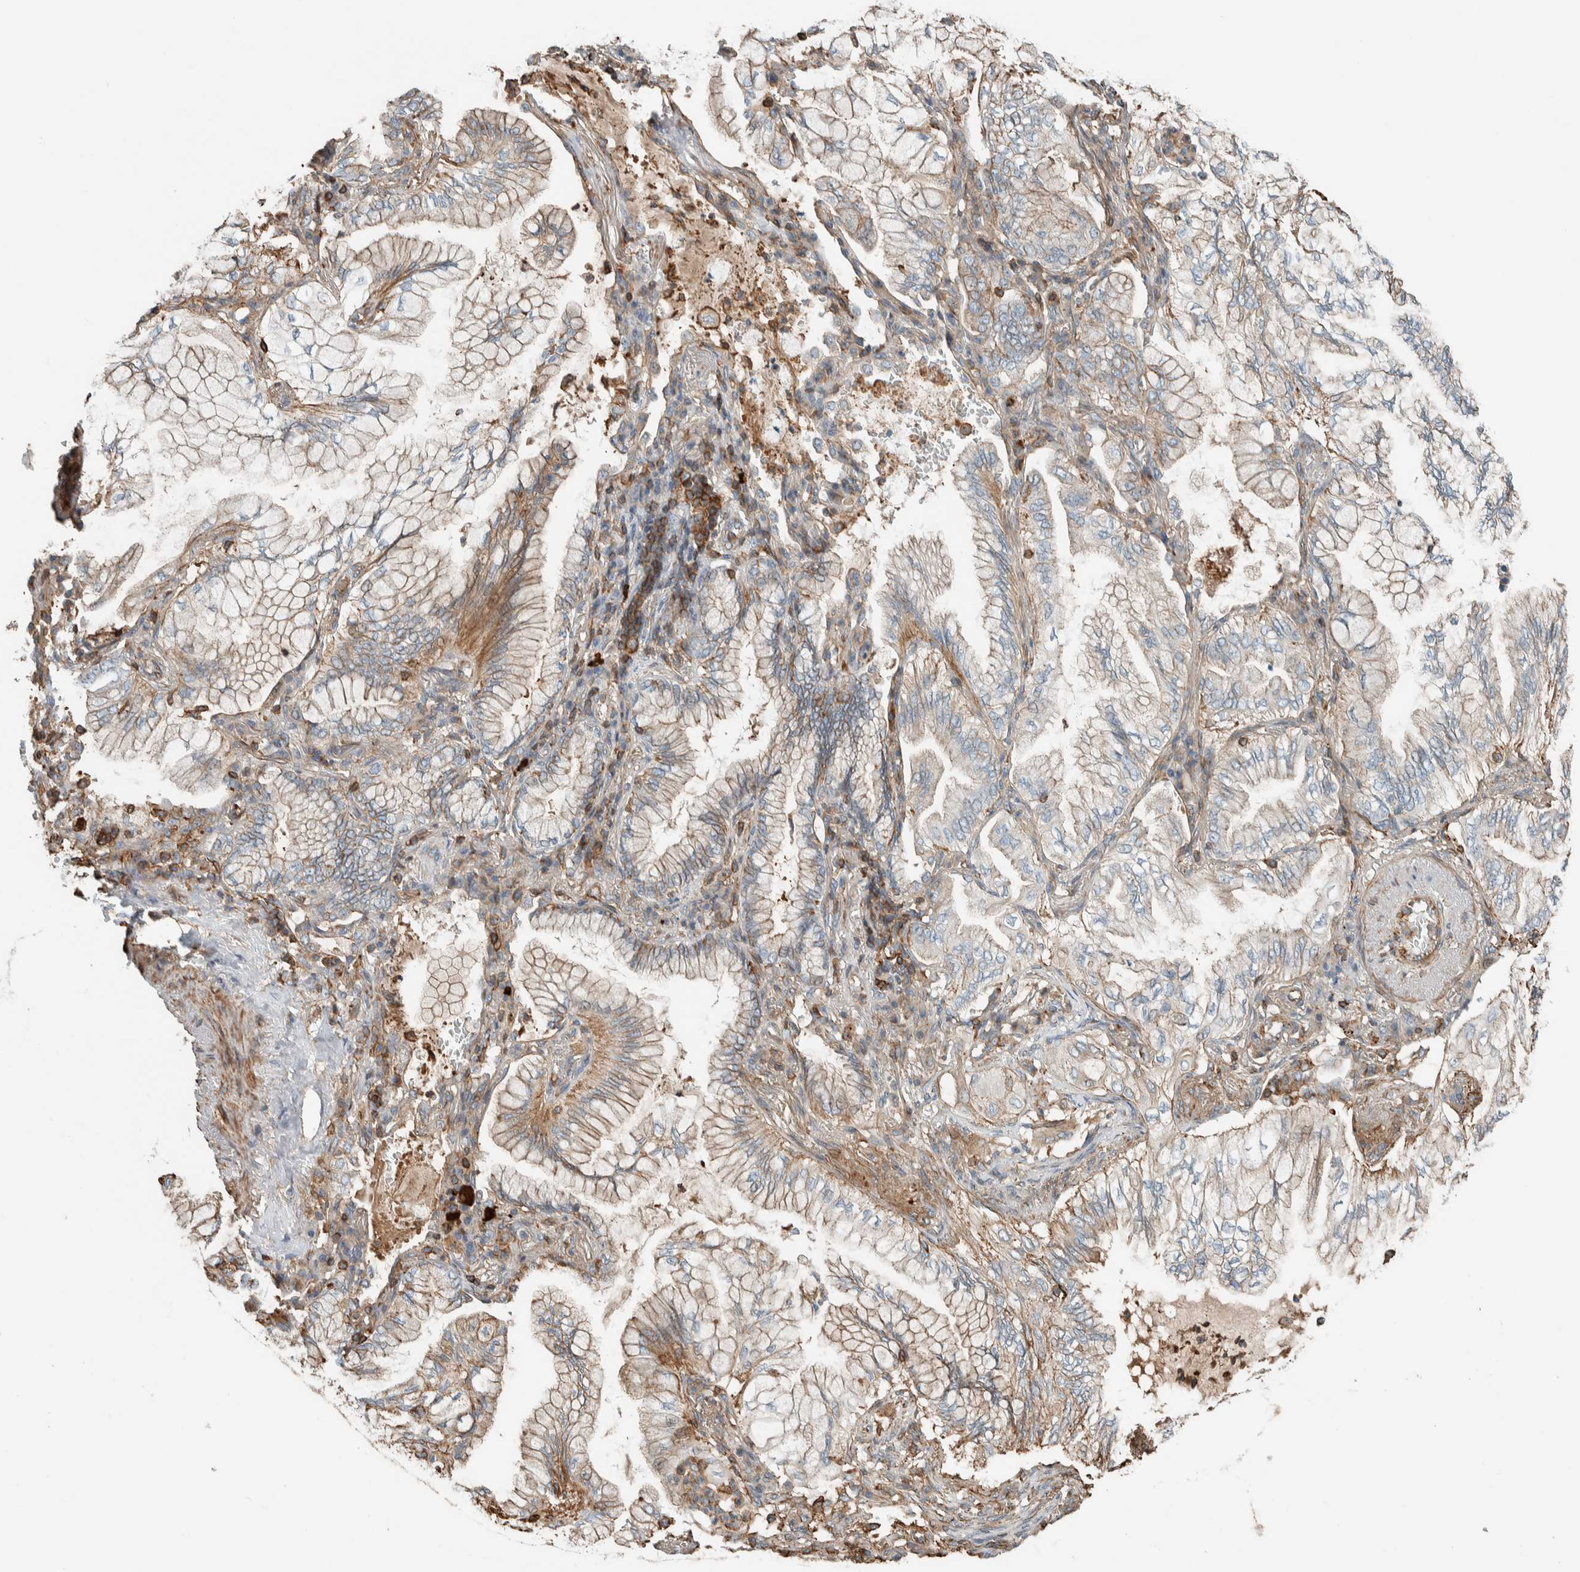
{"staining": {"intensity": "weak", "quantity": ">75%", "location": "cytoplasmic/membranous"}, "tissue": "lung cancer", "cell_type": "Tumor cells", "image_type": "cancer", "snomed": [{"axis": "morphology", "description": "Adenocarcinoma, NOS"}, {"axis": "topography", "description": "Lung"}], "caption": "Tumor cells display weak cytoplasmic/membranous expression in about >75% of cells in lung adenocarcinoma.", "gene": "CTBP2", "patient": {"sex": "female", "age": 70}}